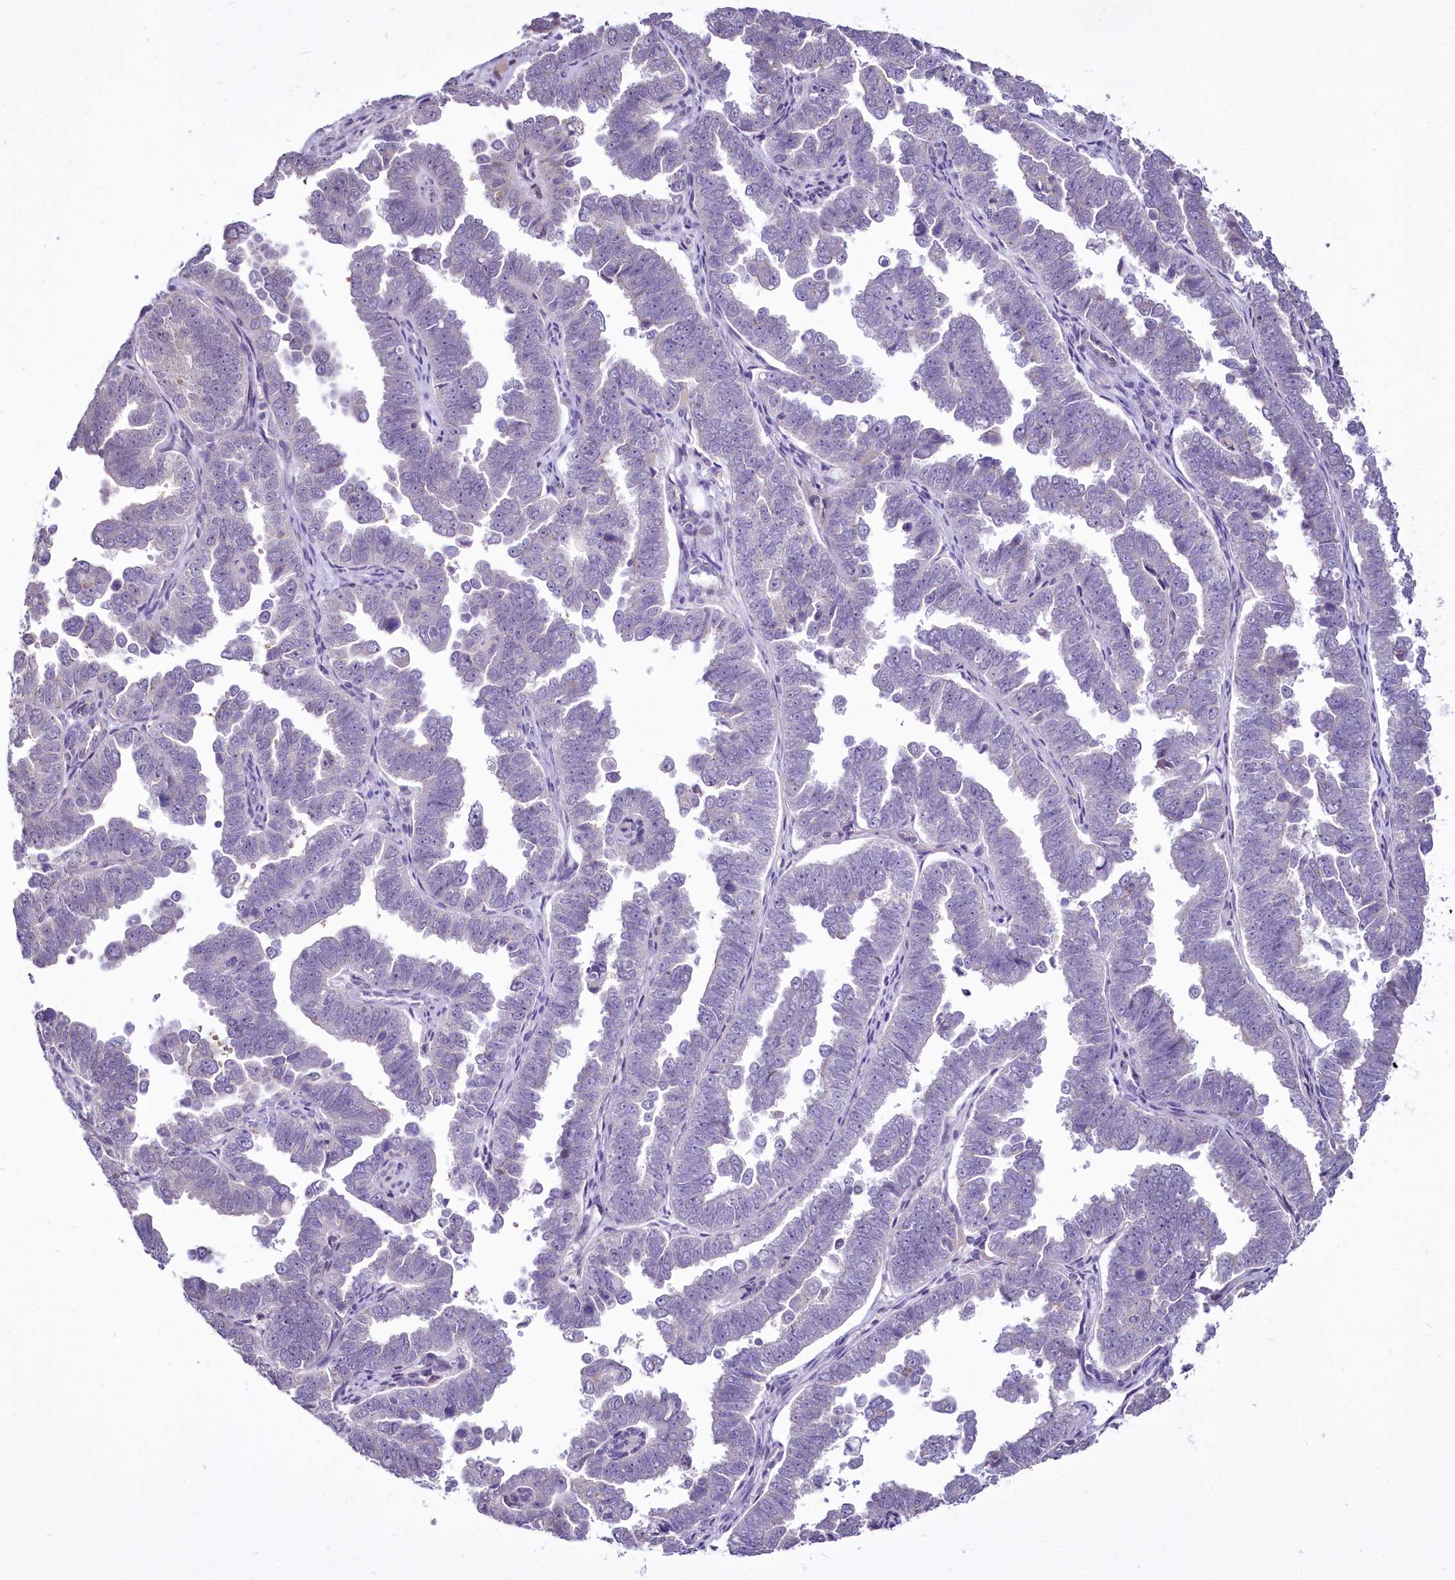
{"staining": {"intensity": "negative", "quantity": "none", "location": "none"}, "tissue": "endometrial cancer", "cell_type": "Tumor cells", "image_type": "cancer", "snomed": [{"axis": "morphology", "description": "Adenocarcinoma, NOS"}, {"axis": "topography", "description": "Endometrium"}], "caption": "A histopathology image of human endometrial cancer (adenocarcinoma) is negative for staining in tumor cells. (DAB immunohistochemistry visualized using brightfield microscopy, high magnification).", "gene": "BANK1", "patient": {"sex": "female", "age": 75}}